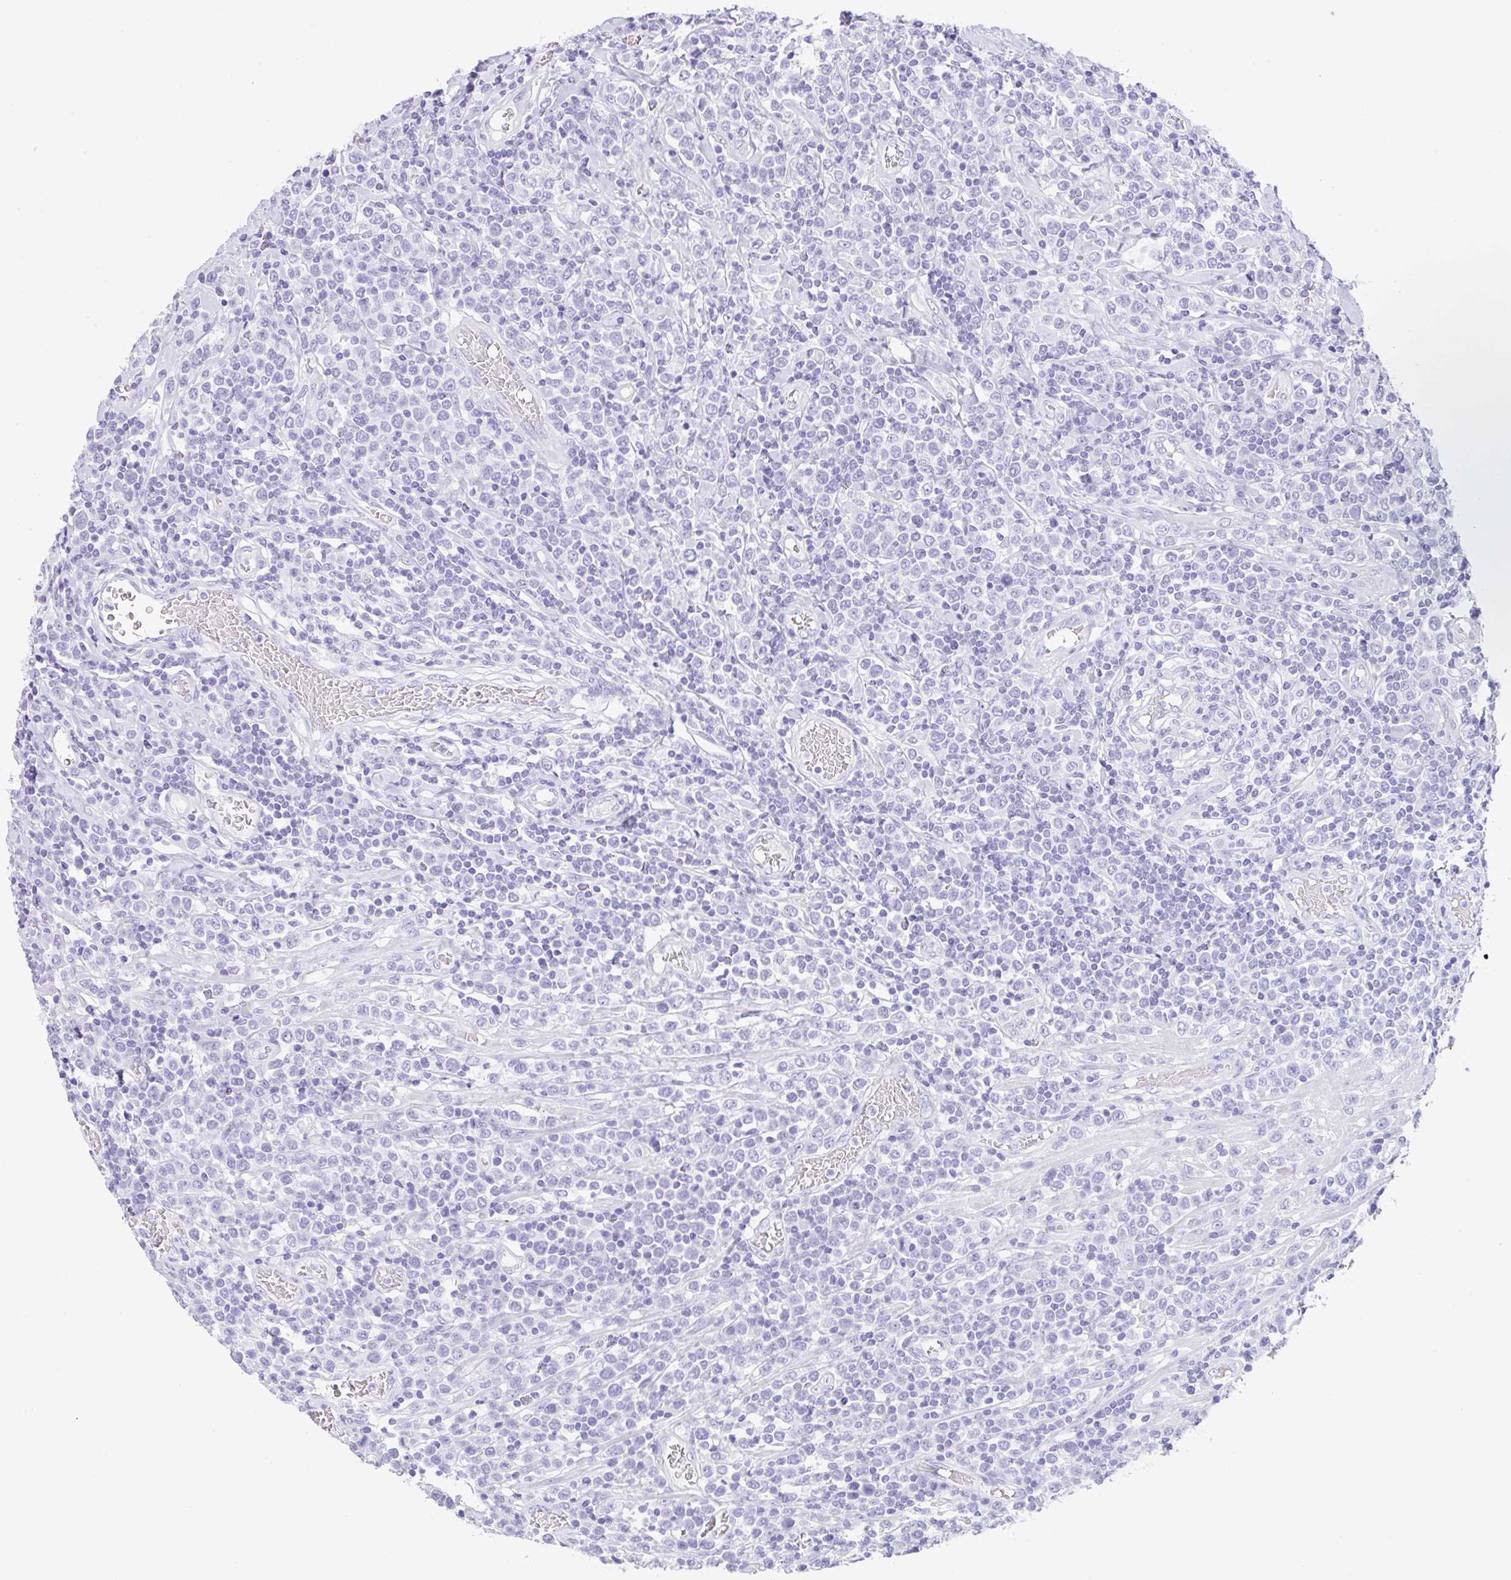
{"staining": {"intensity": "negative", "quantity": "none", "location": "none"}, "tissue": "lymphoma", "cell_type": "Tumor cells", "image_type": "cancer", "snomed": [{"axis": "morphology", "description": "Malignant lymphoma, non-Hodgkin's type, High grade"}, {"axis": "topography", "description": "Soft tissue"}], "caption": "Immunohistochemistry image of neoplastic tissue: high-grade malignant lymphoma, non-Hodgkin's type stained with DAB reveals no significant protein positivity in tumor cells.", "gene": "CPA1", "patient": {"sex": "female", "age": 56}}